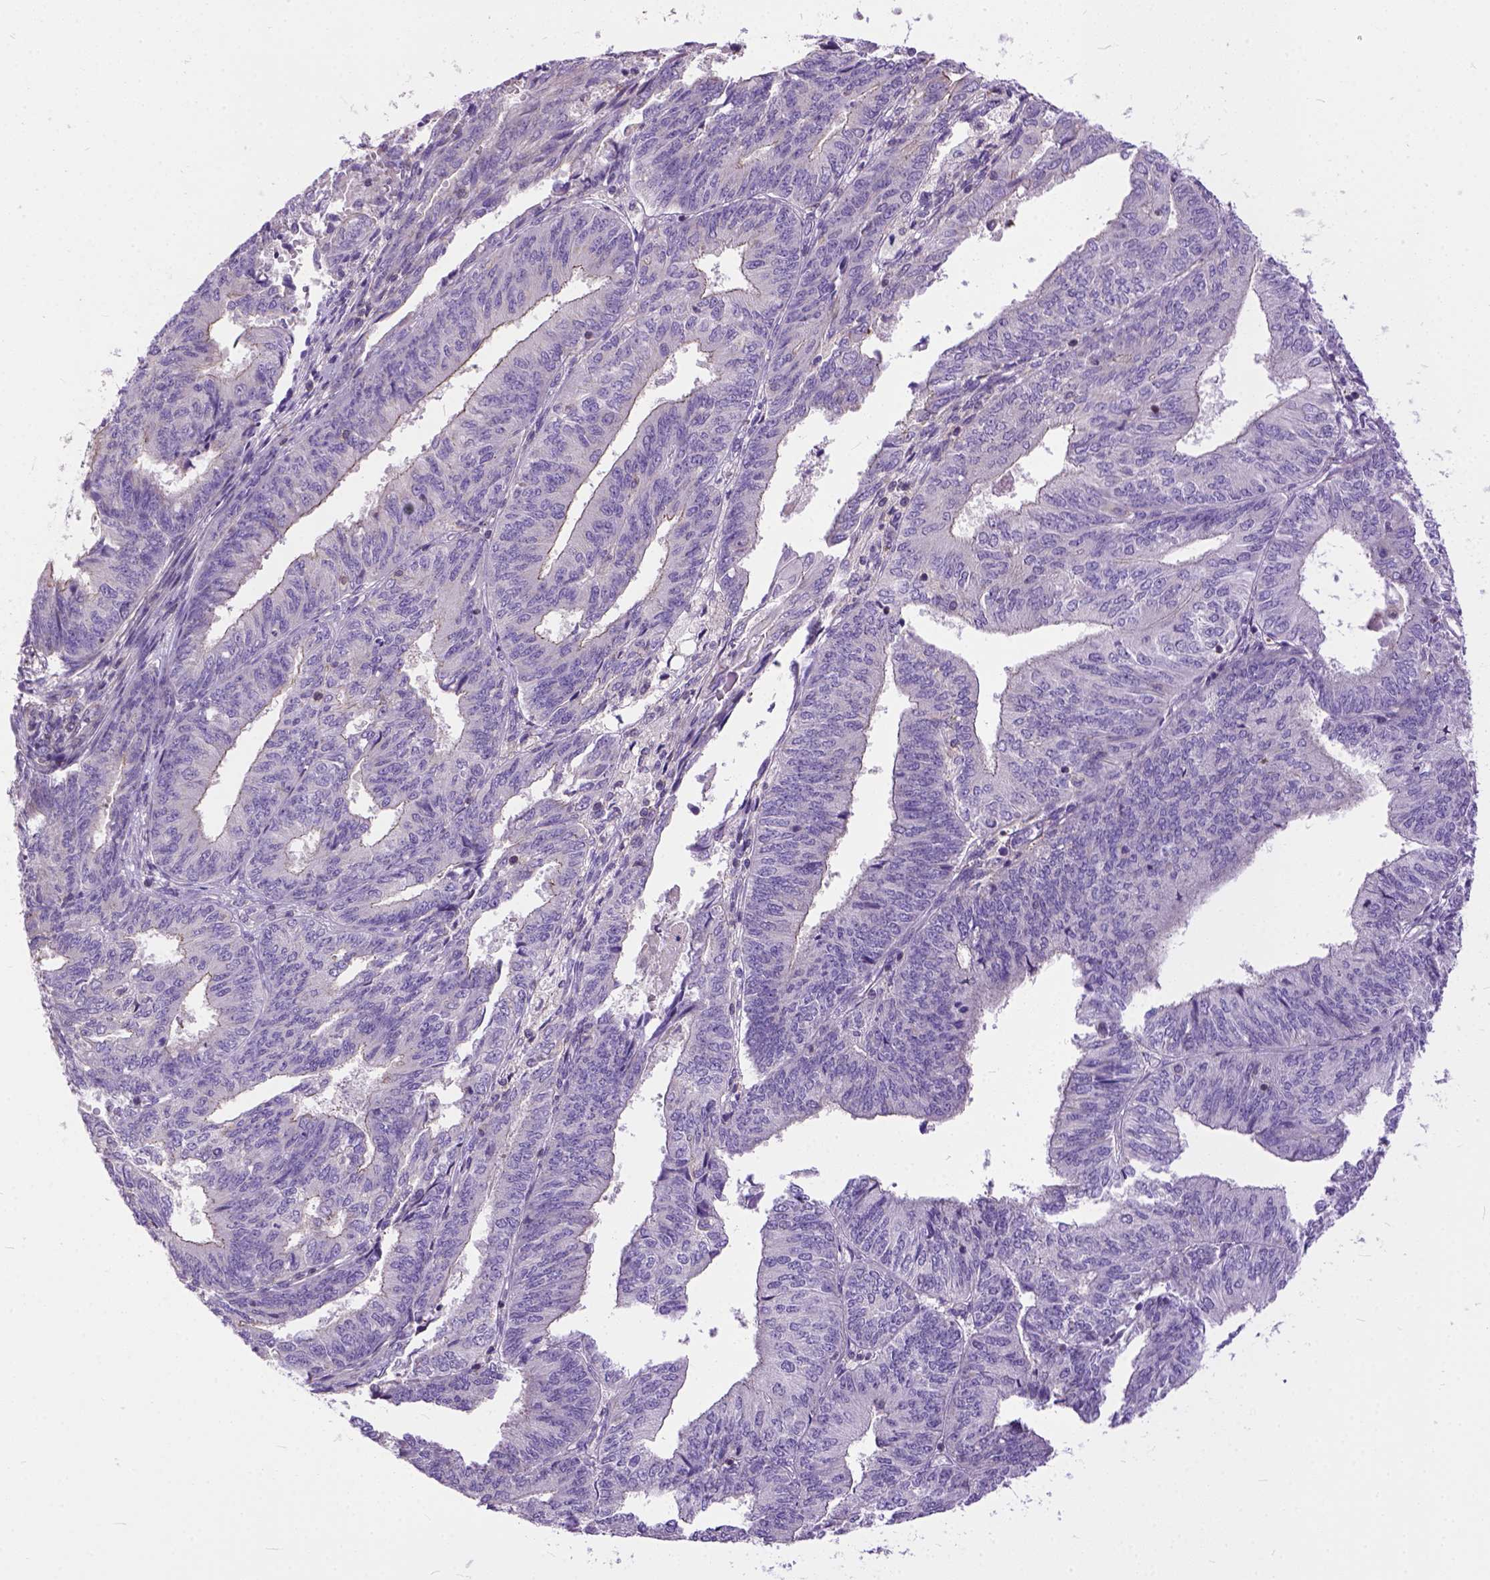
{"staining": {"intensity": "negative", "quantity": "none", "location": "none"}, "tissue": "endometrial cancer", "cell_type": "Tumor cells", "image_type": "cancer", "snomed": [{"axis": "morphology", "description": "Adenocarcinoma, NOS"}, {"axis": "topography", "description": "Endometrium"}], "caption": "Photomicrograph shows no significant protein expression in tumor cells of endometrial adenocarcinoma.", "gene": "BANF2", "patient": {"sex": "female", "age": 58}}